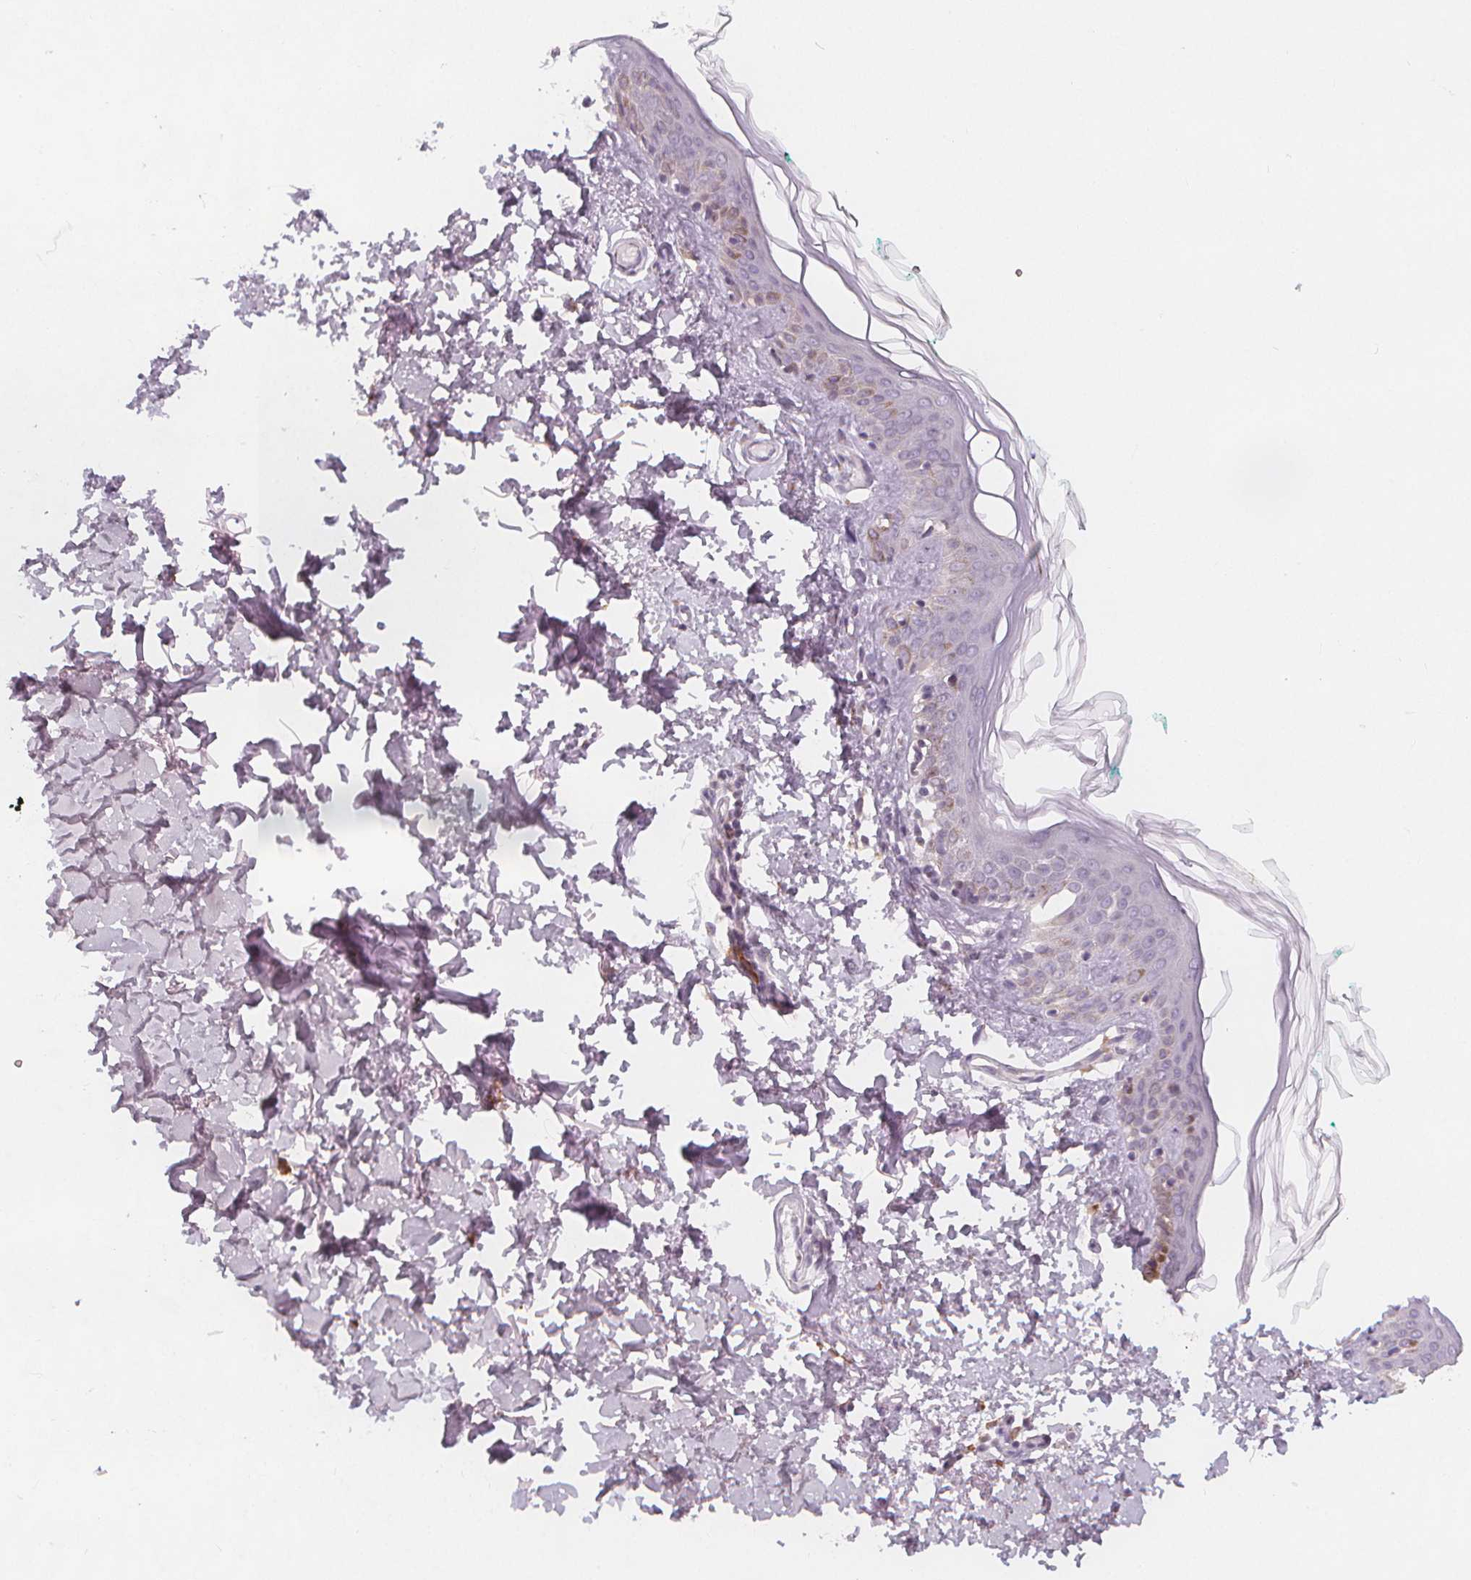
{"staining": {"intensity": "negative", "quantity": "none", "location": "none"}, "tissue": "skin", "cell_type": "Fibroblasts", "image_type": "normal", "snomed": [{"axis": "morphology", "description": "Normal tissue, NOS"}, {"axis": "topography", "description": "Skin"}, {"axis": "topography", "description": "Peripheral nerve tissue"}], "caption": "DAB (3,3'-diaminobenzidine) immunohistochemical staining of unremarkable human skin reveals no significant positivity in fibroblasts.", "gene": "TIPIN", "patient": {"sex": "female", "age": 45}}